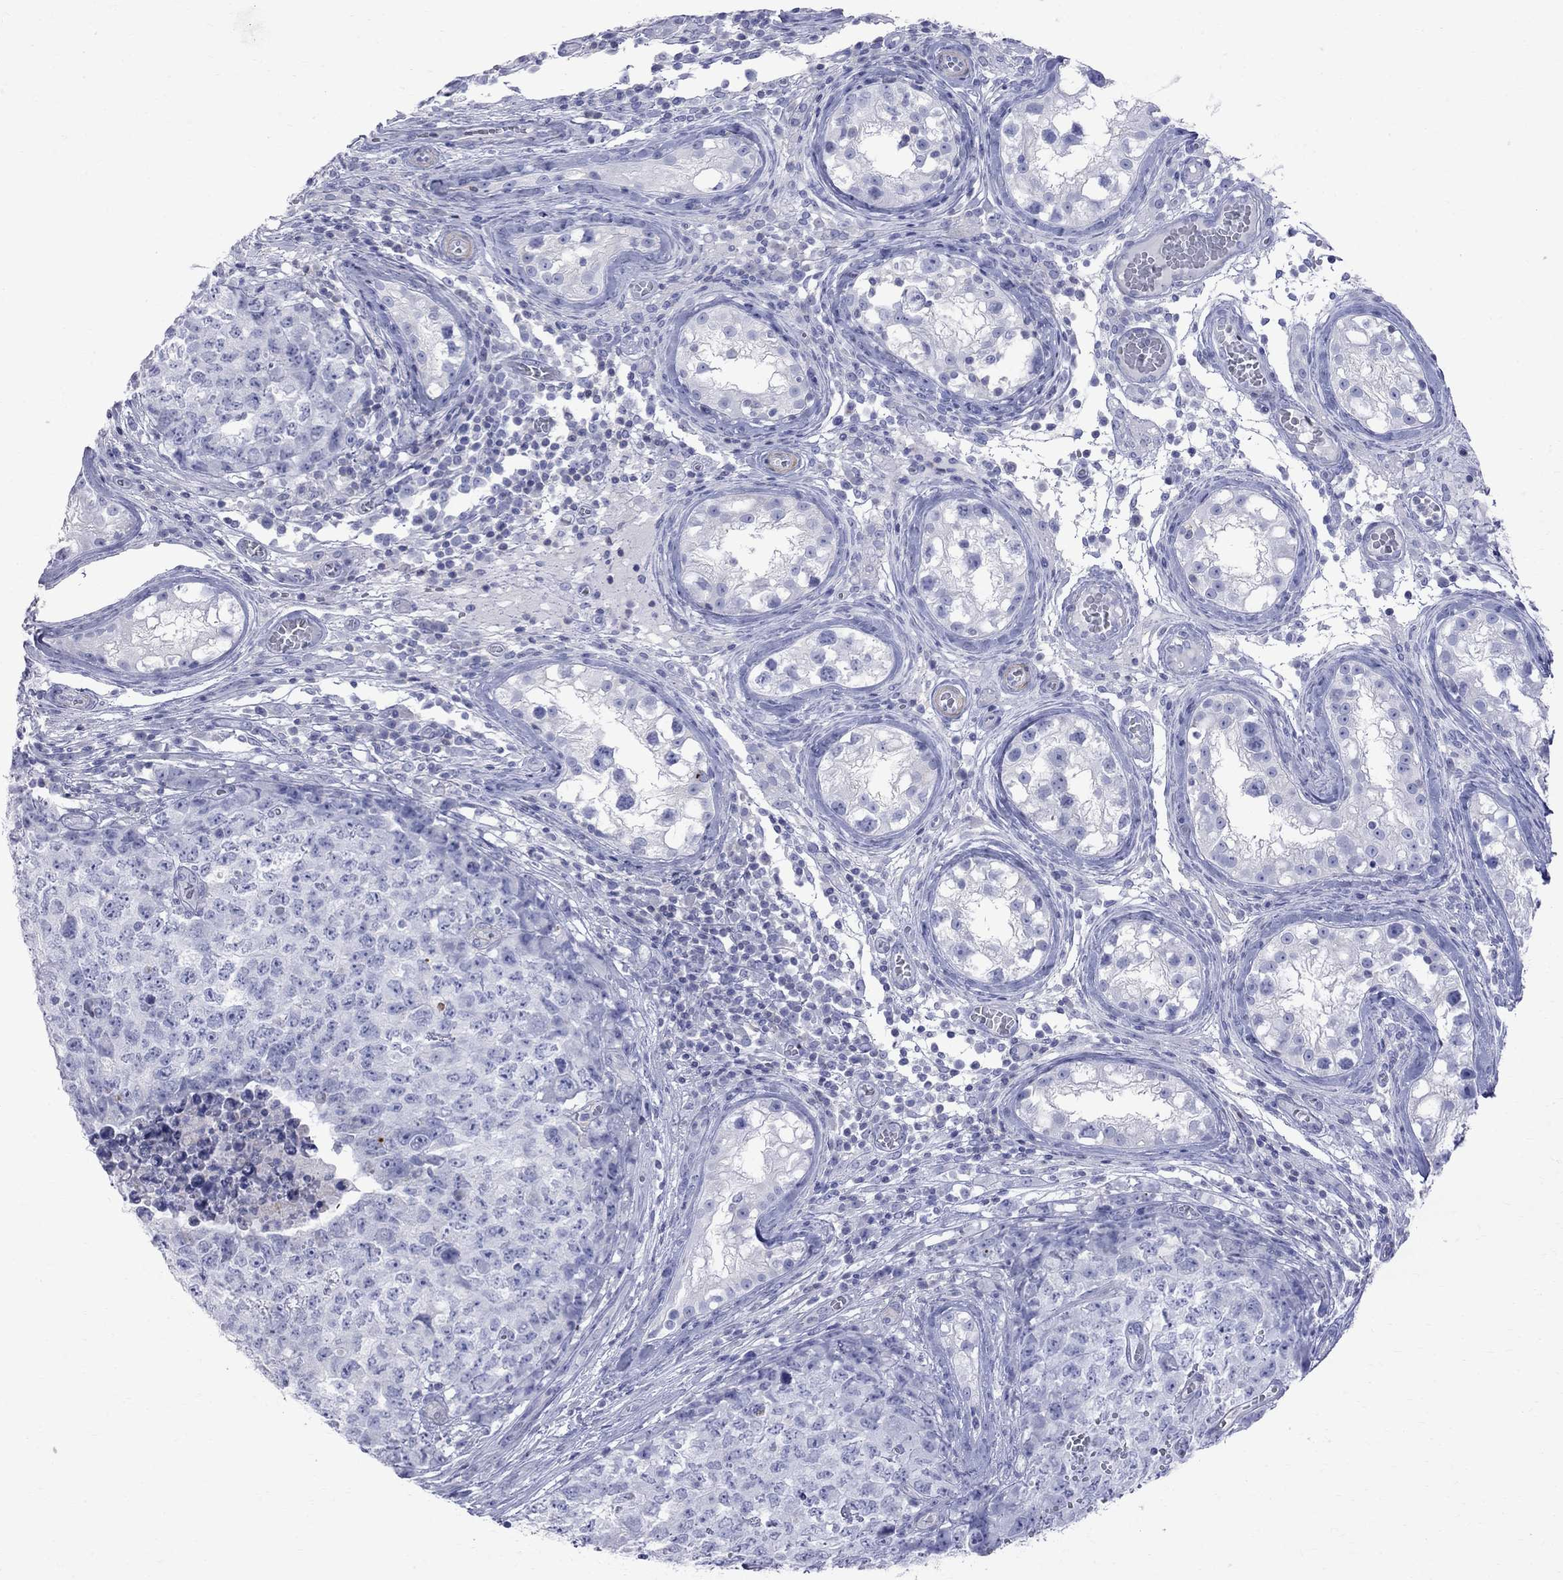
{"staining": {"intensity": "negative", "quantity": "none", "location": "none"}, "tissue": "testis cancer", "cell_type": "Tumor cells", "image_type": "cancer", "snomed": [{"axis": "morphology", "description": "Carcinoma, Embryonal, NOS"}, {"axis": "topography", "description": "Testis"}], "caption": "Immunohistochemical staining of human testis cancer displays no significant expression in tumor cells.", "gene": "S100A3", "patient": {"sex": "male", "age": 23}}